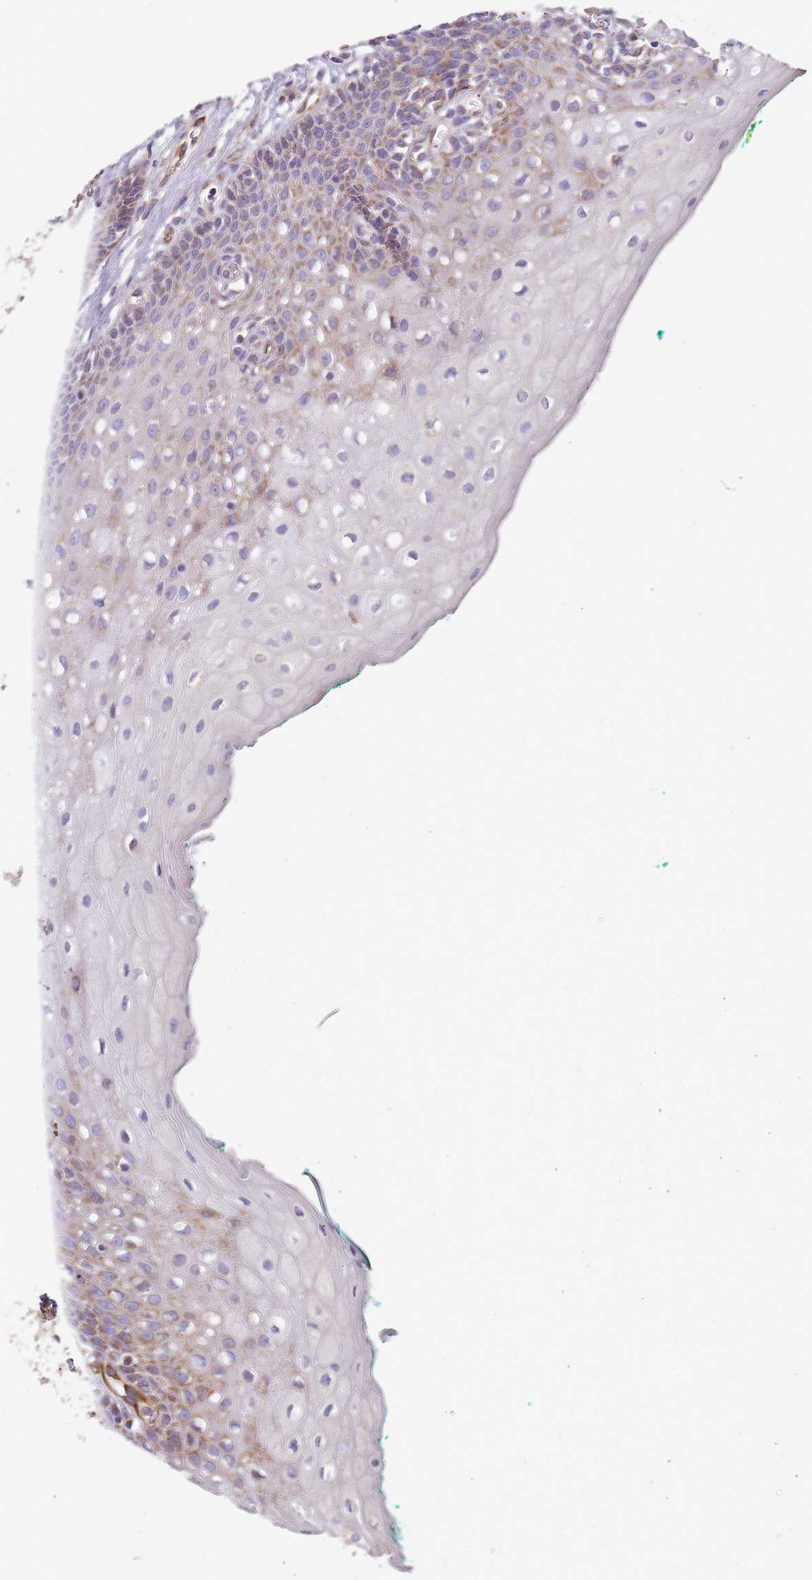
{"staining": {"intensity": "moderate", "quantity": "25%-75%", "location": "cytoplasmic/membranous"}, "tissue": "oral mucosa", "cell_type": "Squamous epithelial cells", "image_type": "normal", "snomed": [{"axis": "morphology", "description": "Normal tissue, NOS"}, {"axis": "morphology", "description": "Squamous cell carcinoma, NOS"}, {"axis": "topography", "description": "Oral tissue"}, {"axis": "topography", "description": "Tounge, NOS"}, {"axis": "topography", "description": "Head-Neck"}], "caption": "Protein expression by IHC displays moderate cytoplasmic/membranous expression in approximately 25%-75% of squamous epithelial cells in normal oral mucosa.", "gene": "ALS2", "patient": {"sex": "male", "age": 79}}